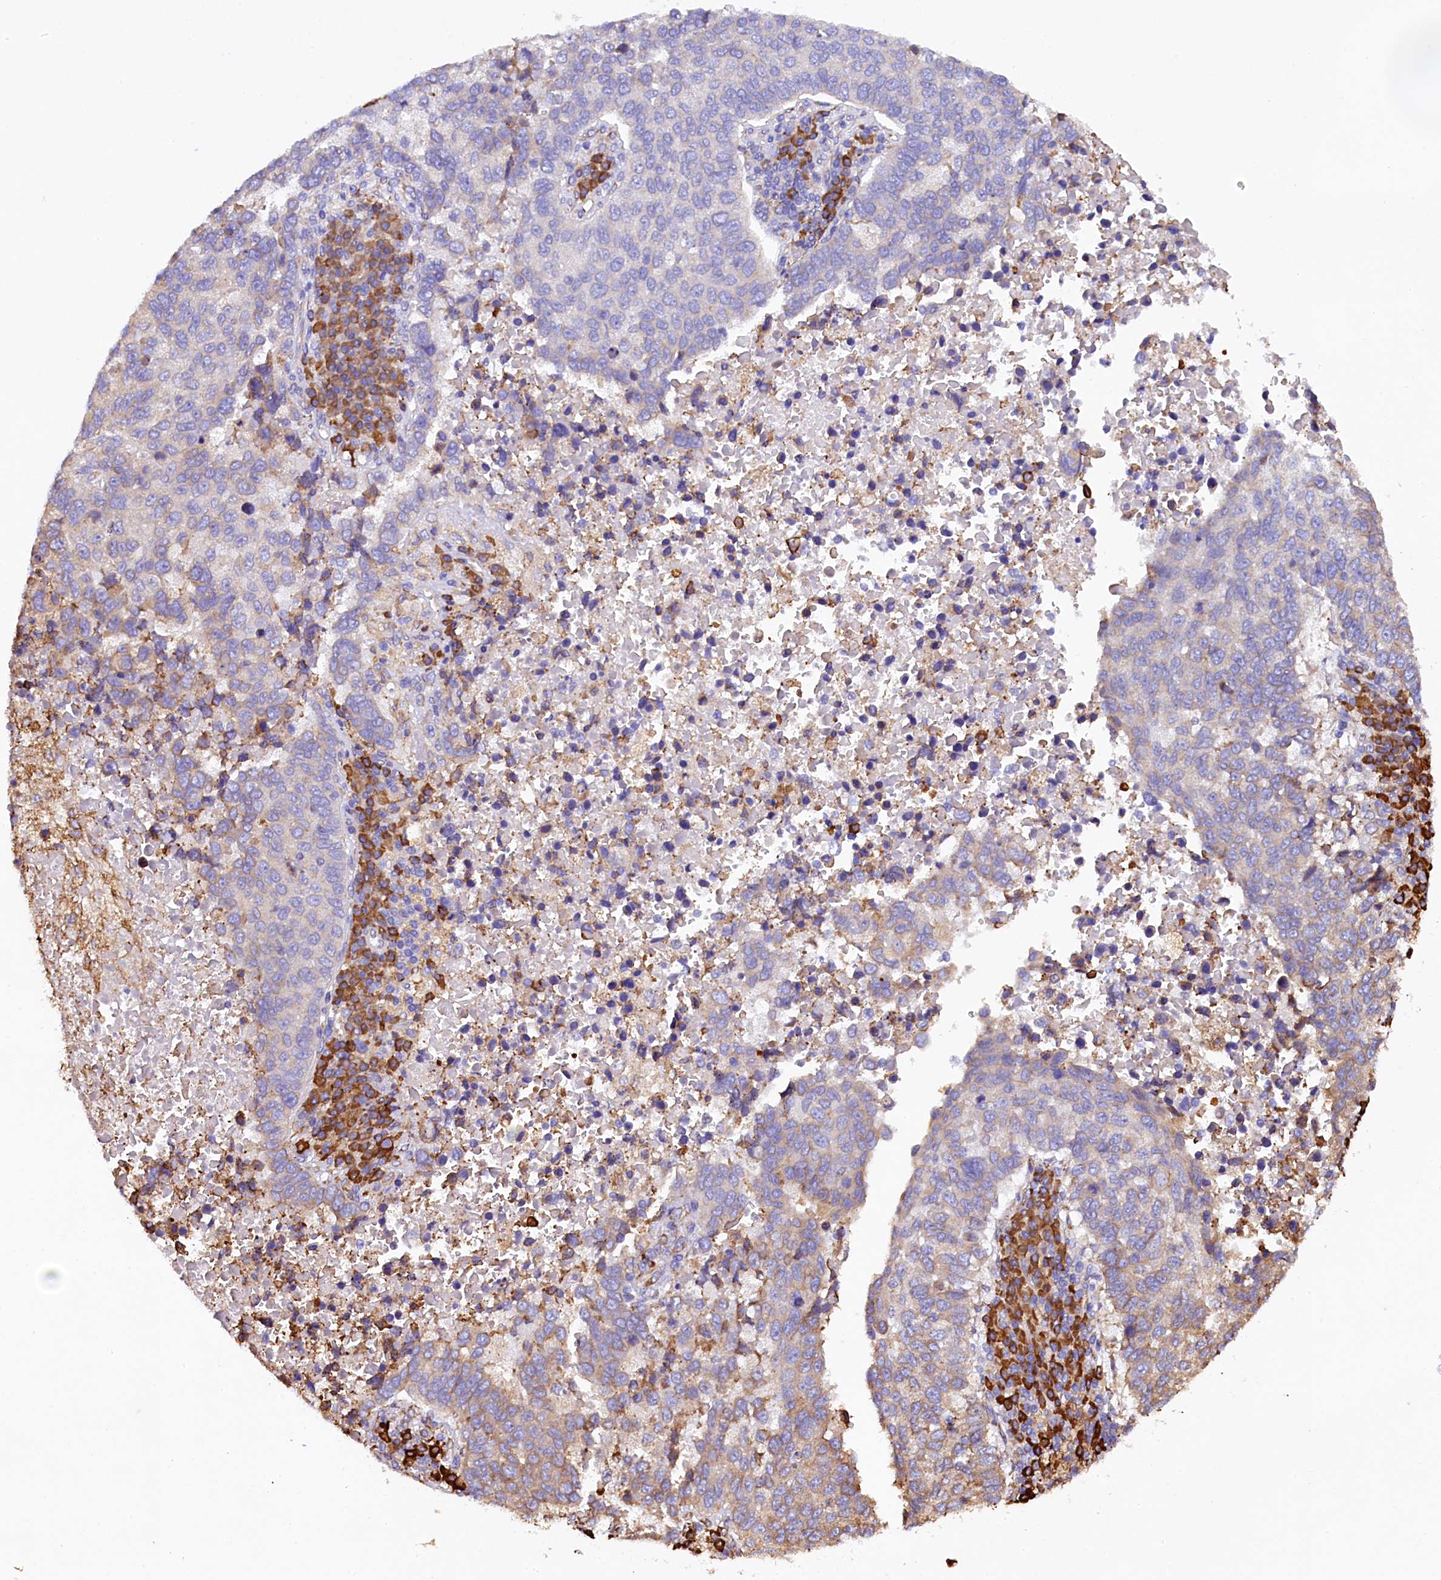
{"staining": {"intensity": "weak", "quantity": "<25%", "location": "cytoplasmic/membranous"}, "tissue": "lung cancer", "cell_type": "Tumor cells", "image_type": "cancer", "snomed": [{"axis": "morphology", "description": "Squamous cell carcinoma, NOS"}, {"axis": "topography", "description": "Lung"}], "caption": "A high-resolution histopathology image shows immunohistochemistry (IHC) staining of squamous cell carcinoma (lung), which demonstrates no significant staining in tumor cells.", "gene": "CAPS2", "patient": {"sex": "male", "age": 73}}